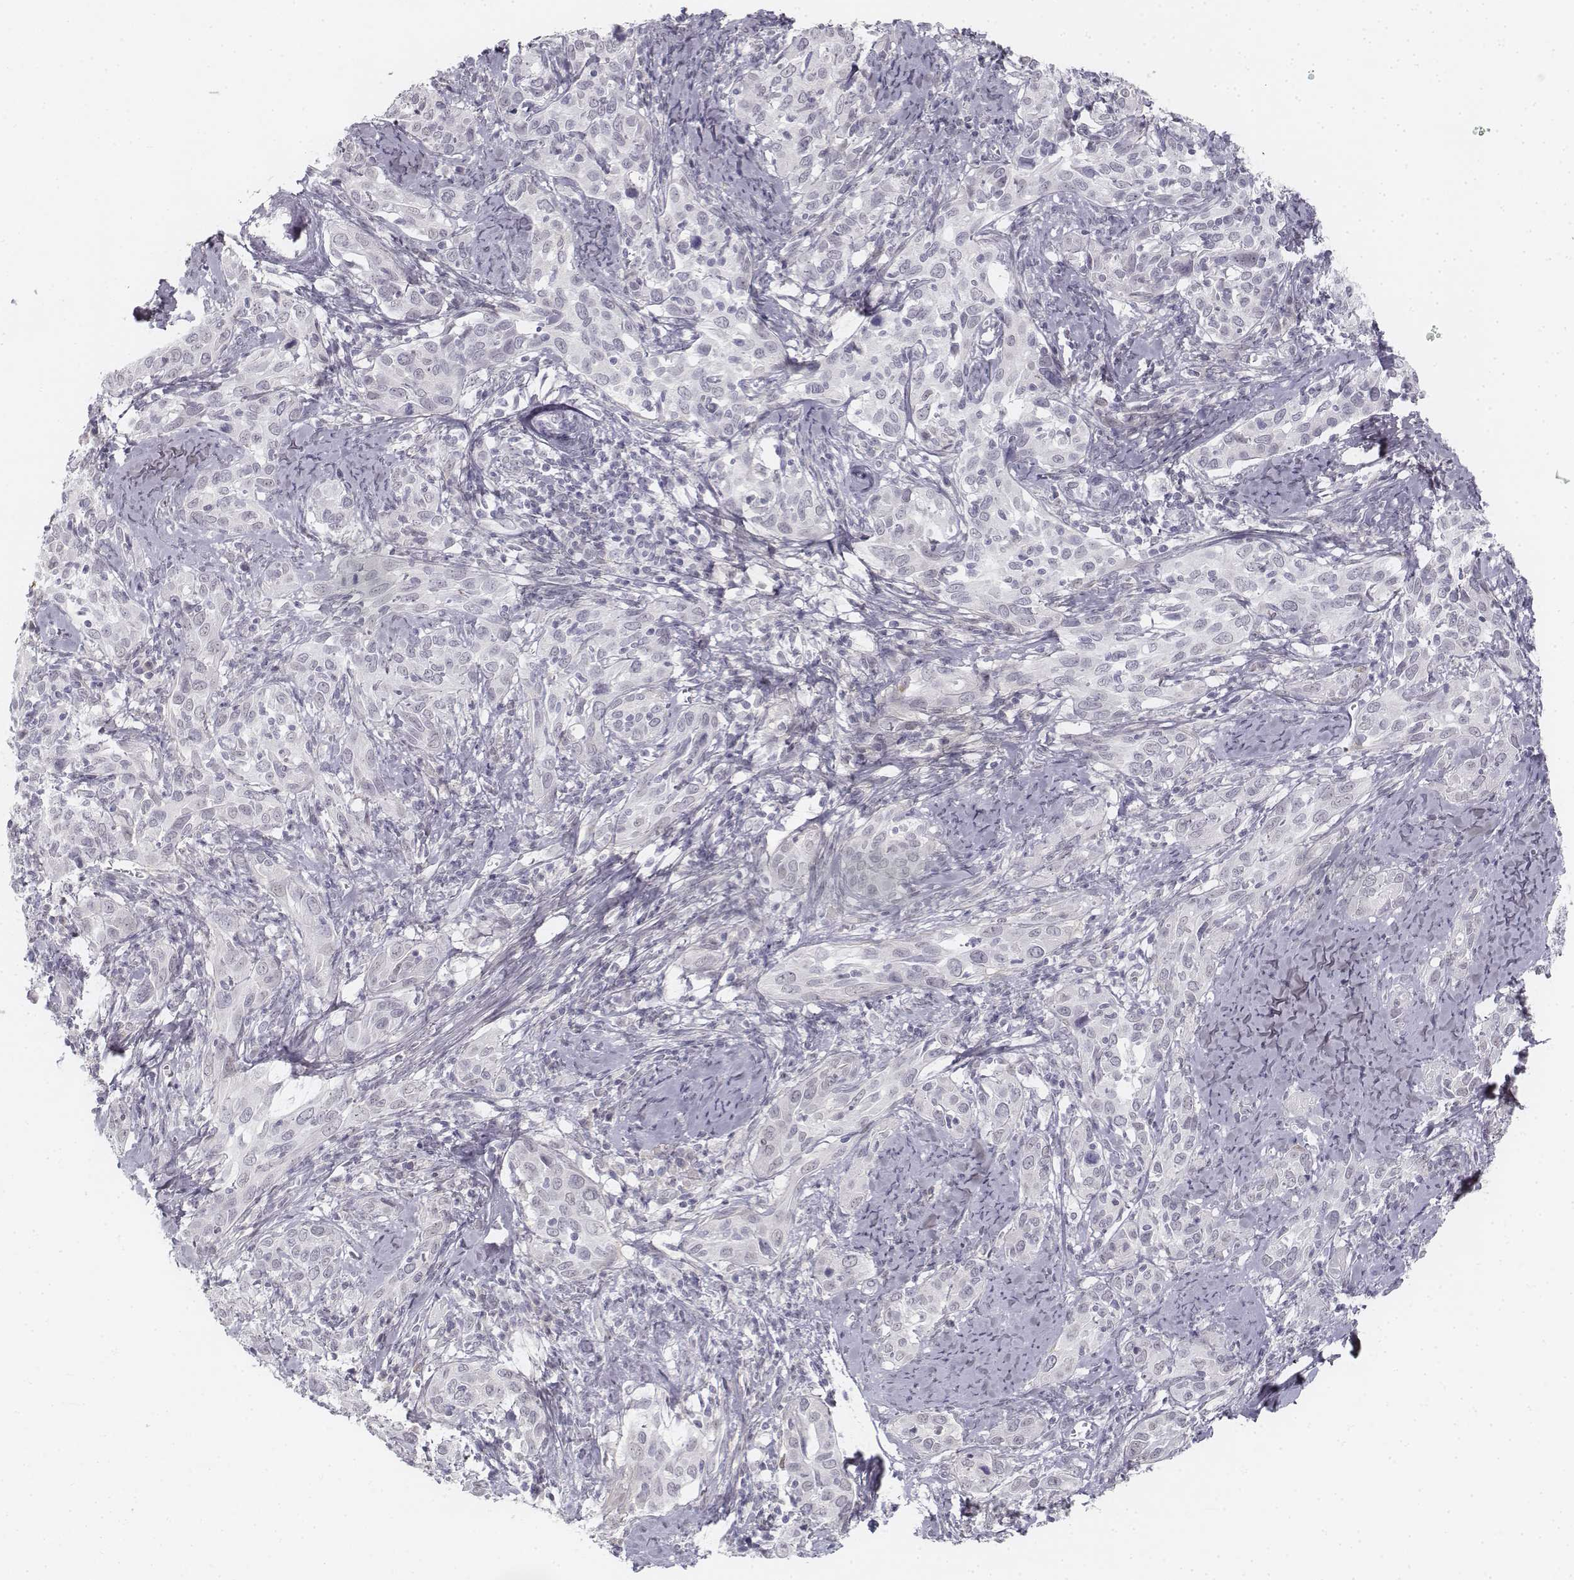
{"staining": {"intensity": "negative", "quantity": "none", "location": "none"}, "tissue": "cervical cancer", "cell_type": "Tumor cells", "image_type": "cancer", "snomed": [{"axis": "morphology", "description": "Squamous cell carcinoma, NOS"}, {"axis": "topography", "description": "Cervix"}], "caption": "A histopathology image of human cervical cancer (squamous cell carcinoma) is negative for staining in tumor cells.", "gene": "KRT84", "patient": {"sex": "female", "age": 51}}